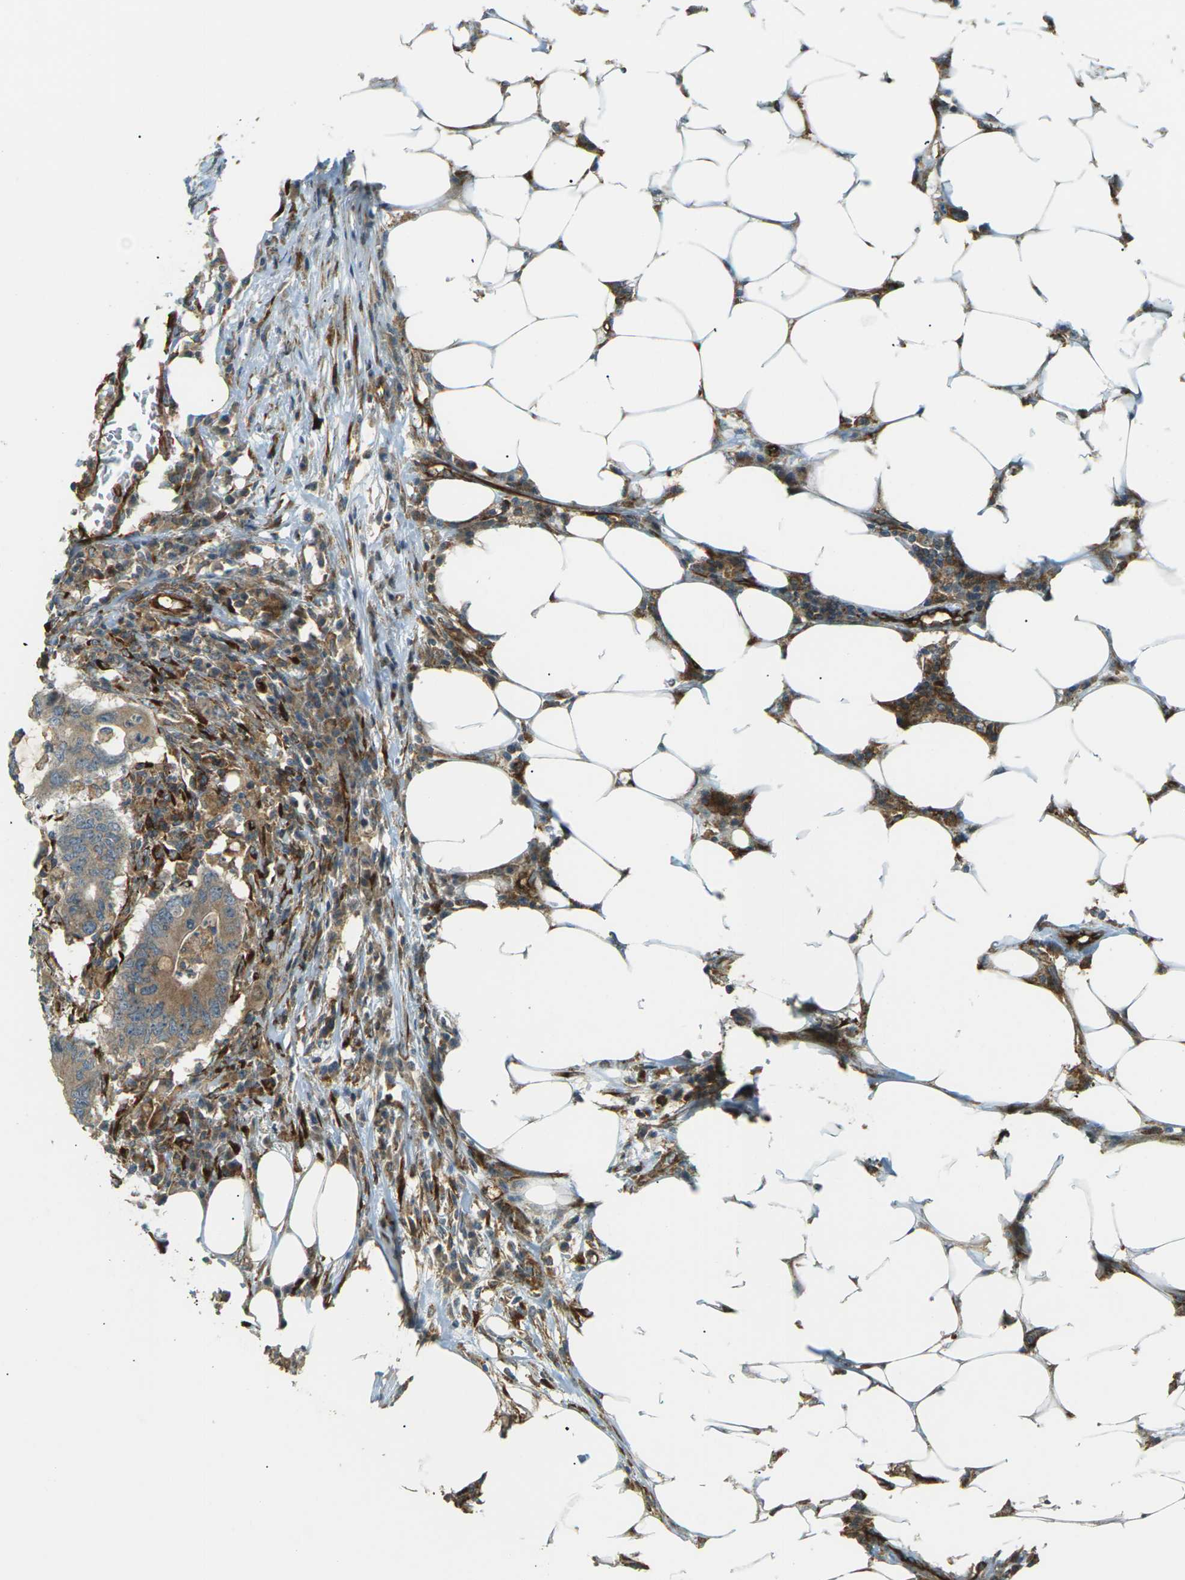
{"staining": {"intensity": "weak", "quantity": ">75%", "location": "cytoplasmic/membranous"}, "tissue": "colorectal cancer", "cell_type": "Tumor cells", "image_type": "cancer", "snomed": [{"axis": "morphology", "description": "Adenocarcinoma, NOS"}, {"axis": "topography", "description": "Colon"}], "caption": "A brown stain shows weak cytoplasmic/membranous positivity of a protein in colorectal cancer (adenocarcinoma) tumor cells. Immunohistochemistry stains the protein of interest in brown and the nuclei are stained blue.", "gene": "S1PR1", "patient": {"sex": "male", "age": 71}}